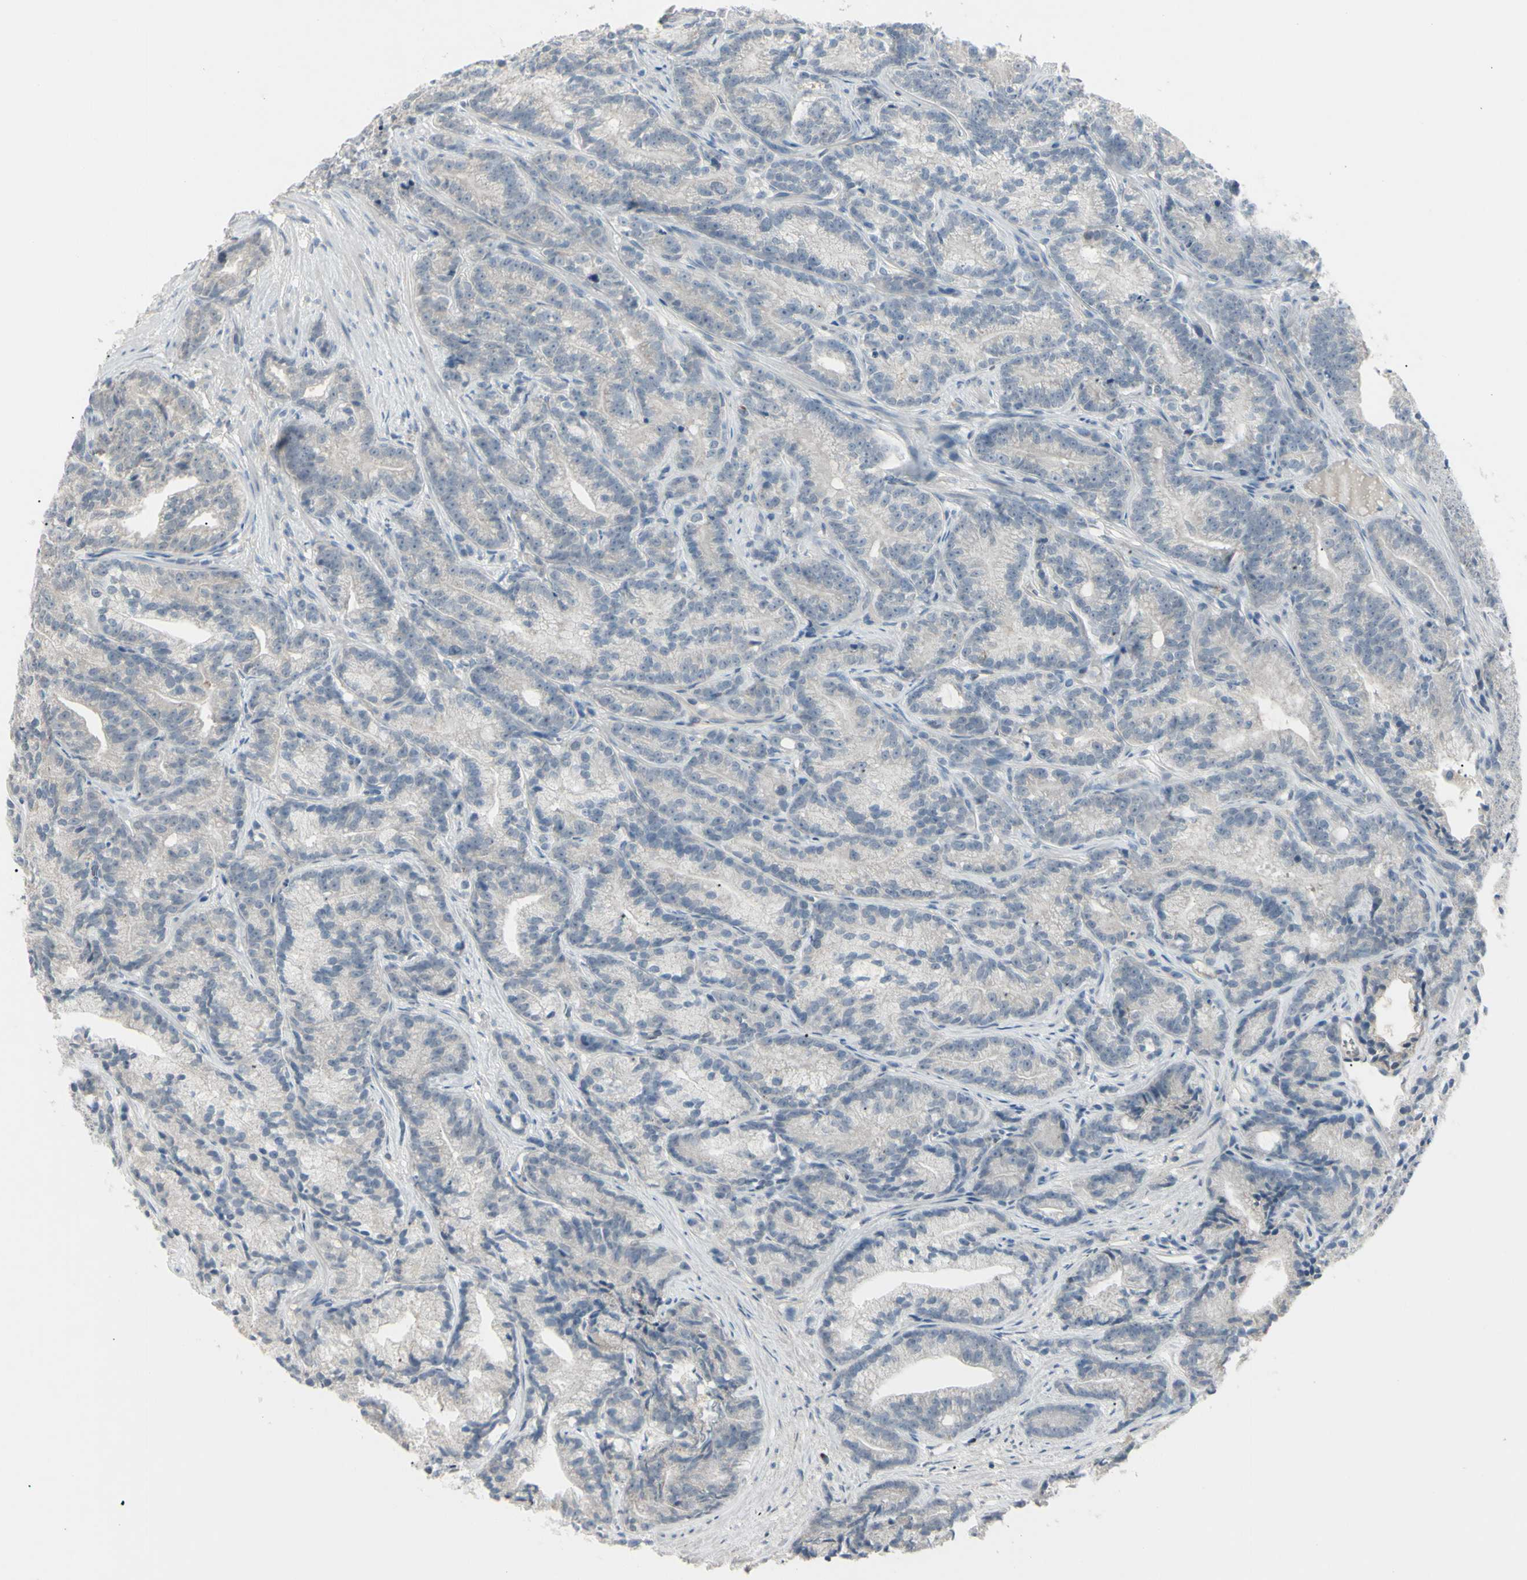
{"staining": {"intensity": "negative", "quantity": "none", "location": "none"}, "tissue": "prostate cancer", "cell_type": "Tumor cells", "image_type": "cancer", "snomed": [{"axis": "morphology", "description": "Adenocarcinoma, Low grade"}, {"axis": "topography", "description": "Prostate"}], "caption": "The histopathology image displays no significant positivity in tumor cells of prostate cancer (low-grade adenocarcinoma).", "gene": "PIAS4", "patient": {"sex": "male", "age": 89}}